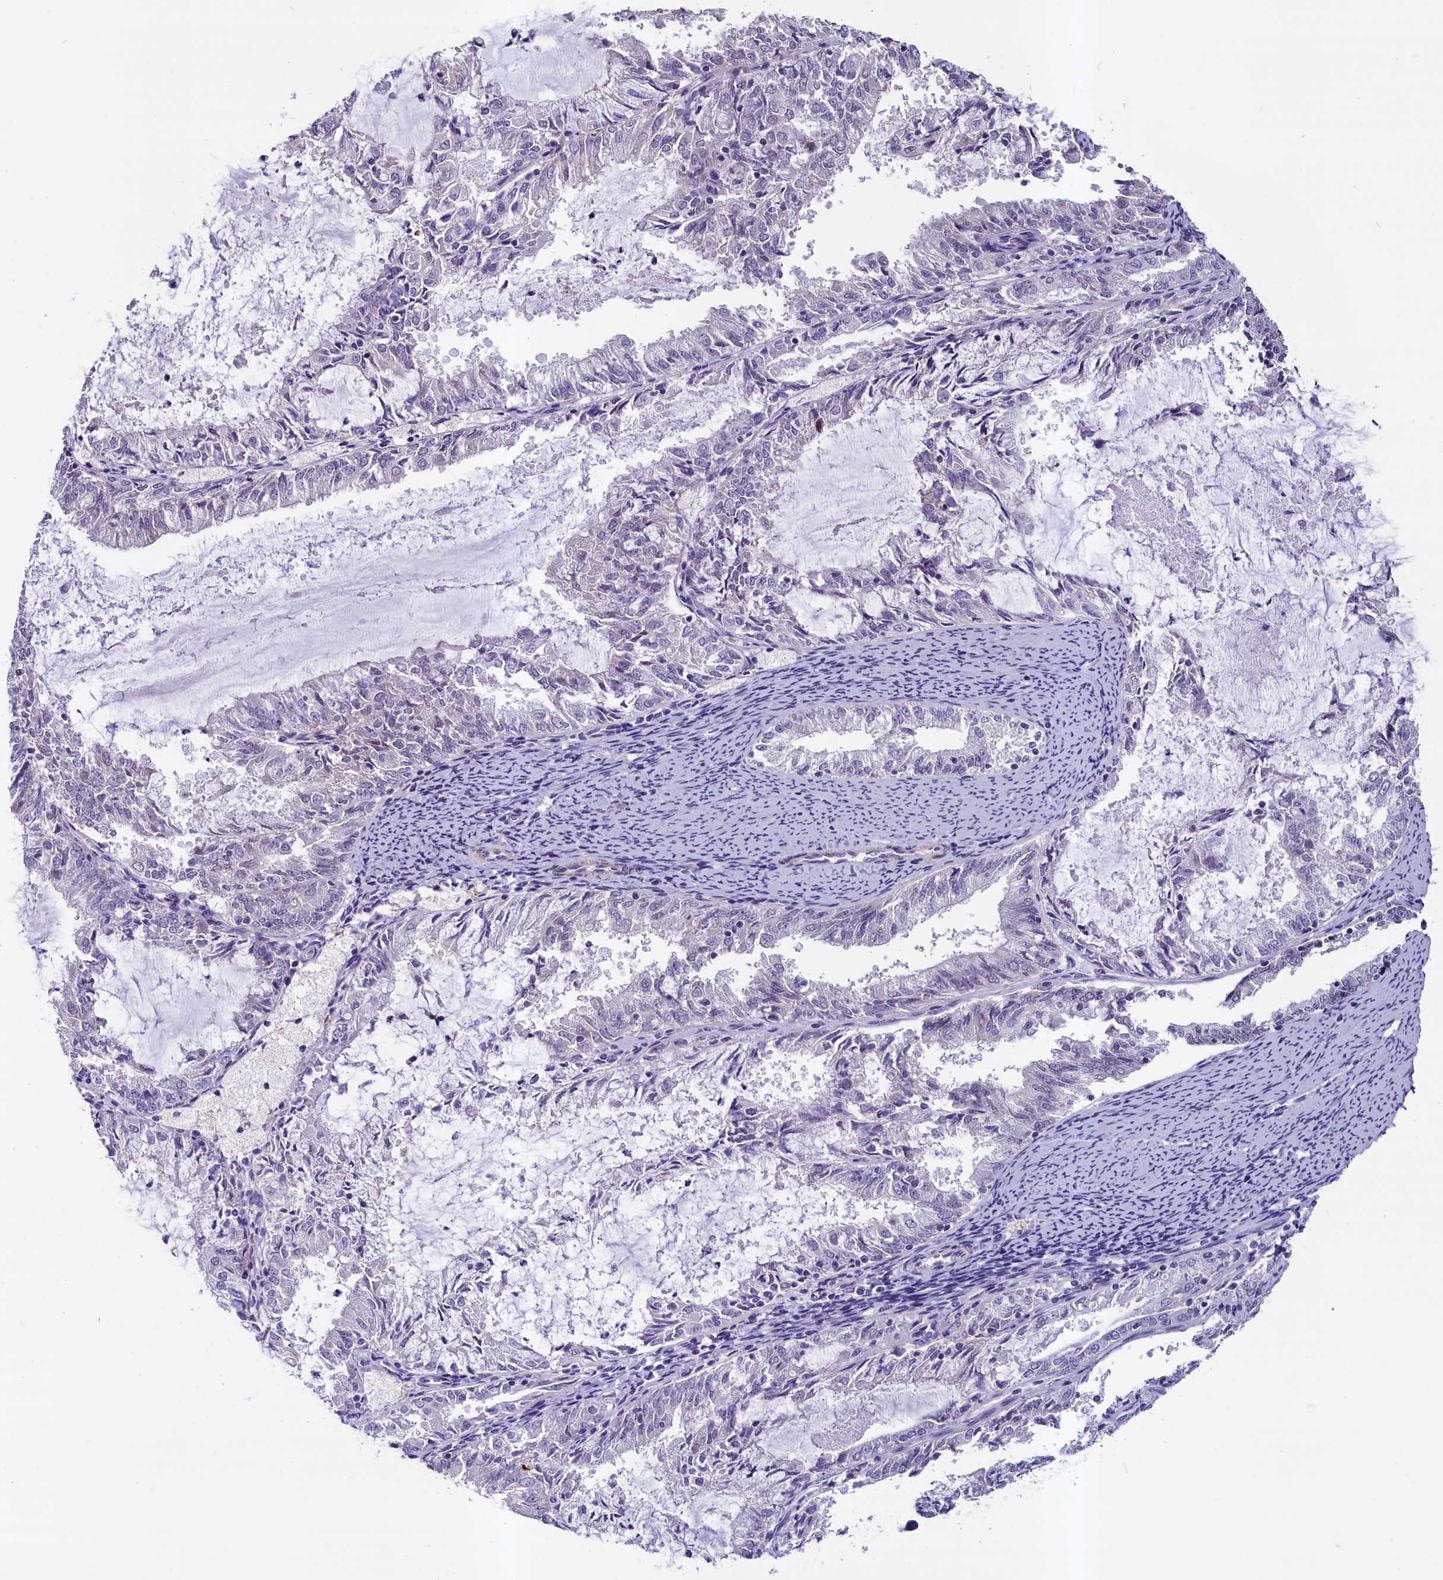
{"staining": {"intensity": "negative", "quantity": "none", "location": "none"}, "tissue": "endometrial cancer", "cell_type": "Tumor cells", "image_type": "cancer", "snomed": [{"axis": "morphology", "description": "Adenocarcinoma, NOS"}, {"axis": "topography", "description": "Endometrium"}], "caption": "Endometrial adenocarcinoma was stained to show a protein in brown. There is no significant positivity in tumor cells.", "gene": "SCD5", "patient": {"sex": "female", "age": 57}}